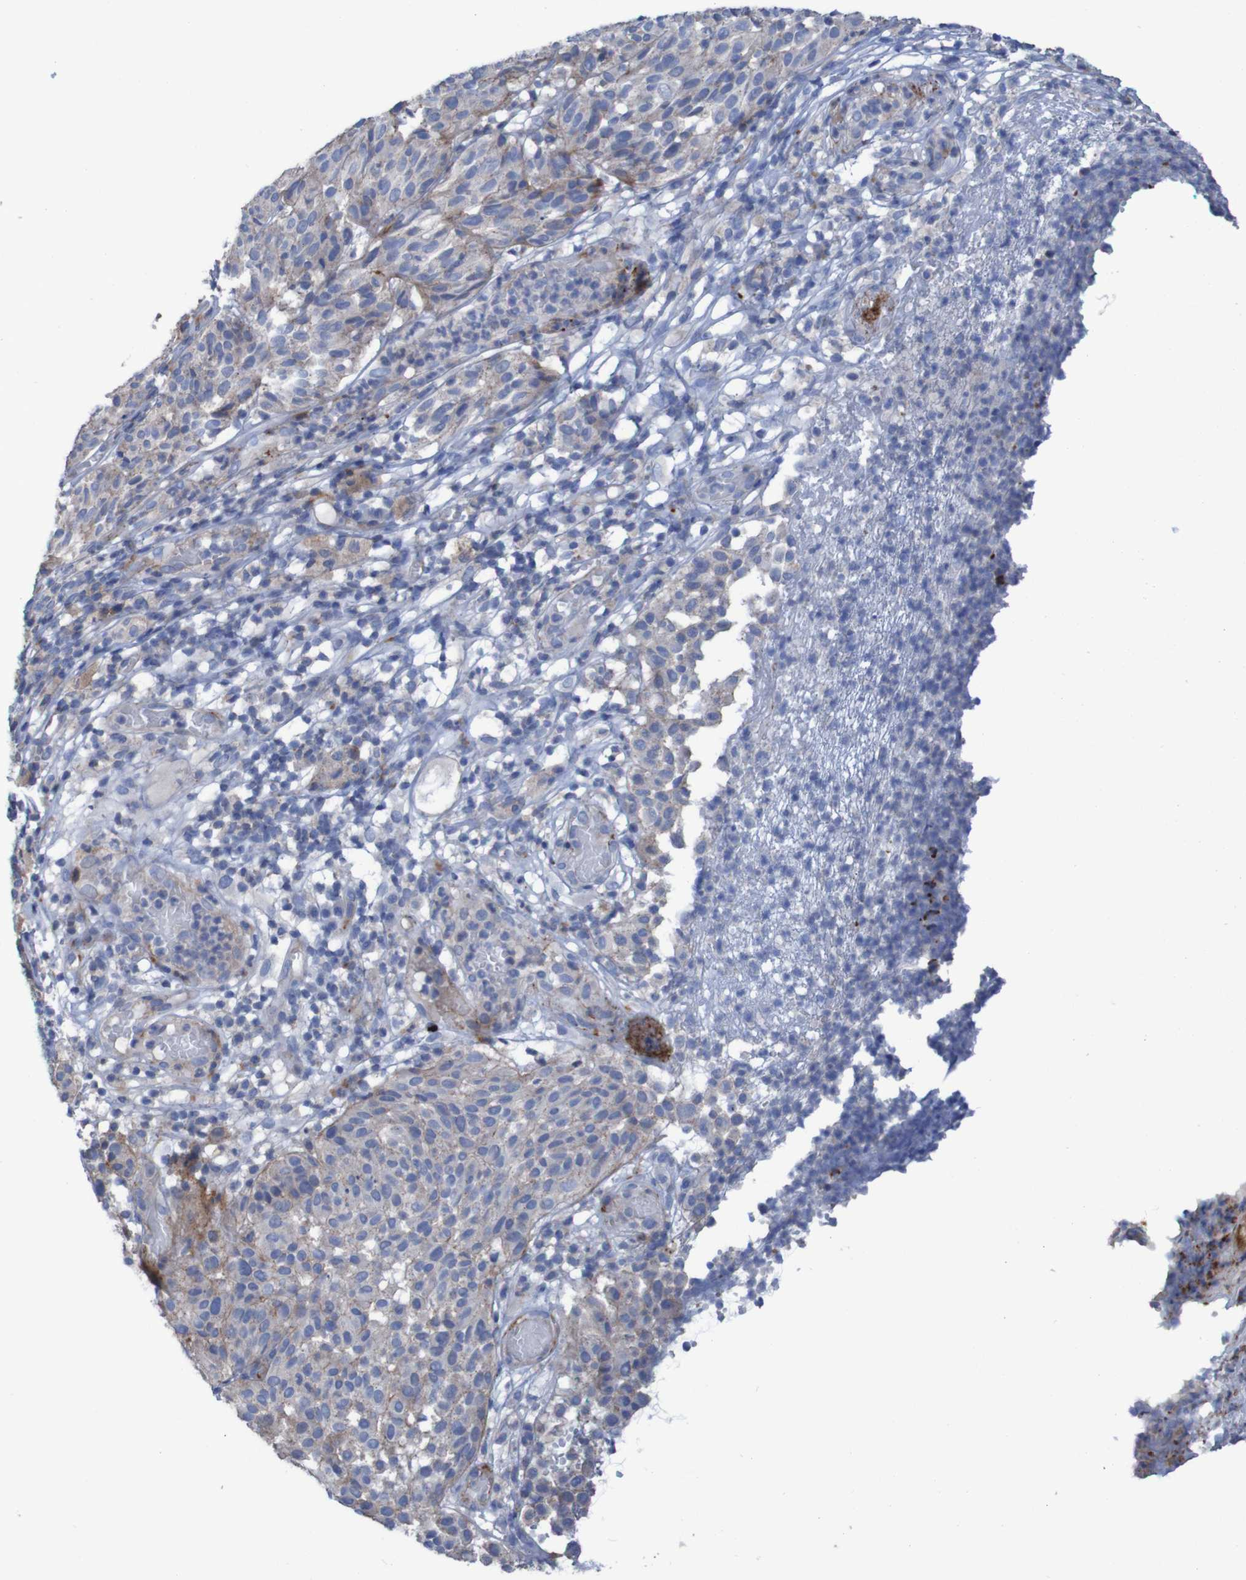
{"staining": {"intensity": "weak", "quantity": "<25%", "location": "cytoplasmic/membranous"}, "tissue": "melanoma", "cell_type": "Tumor cells", "image_type": "cancer", "snomed": [{"axis": "morphology", "description": "Malignant melanoma, NOS"}, {"axis": "topography", "description": "Skin"}], "caption": "This is an IHC photomicrograph of human malignant melanoma. There is no staining in tumor cells.", "gene": "RNF182", "patient": {"sex": "female", "age": 46}}